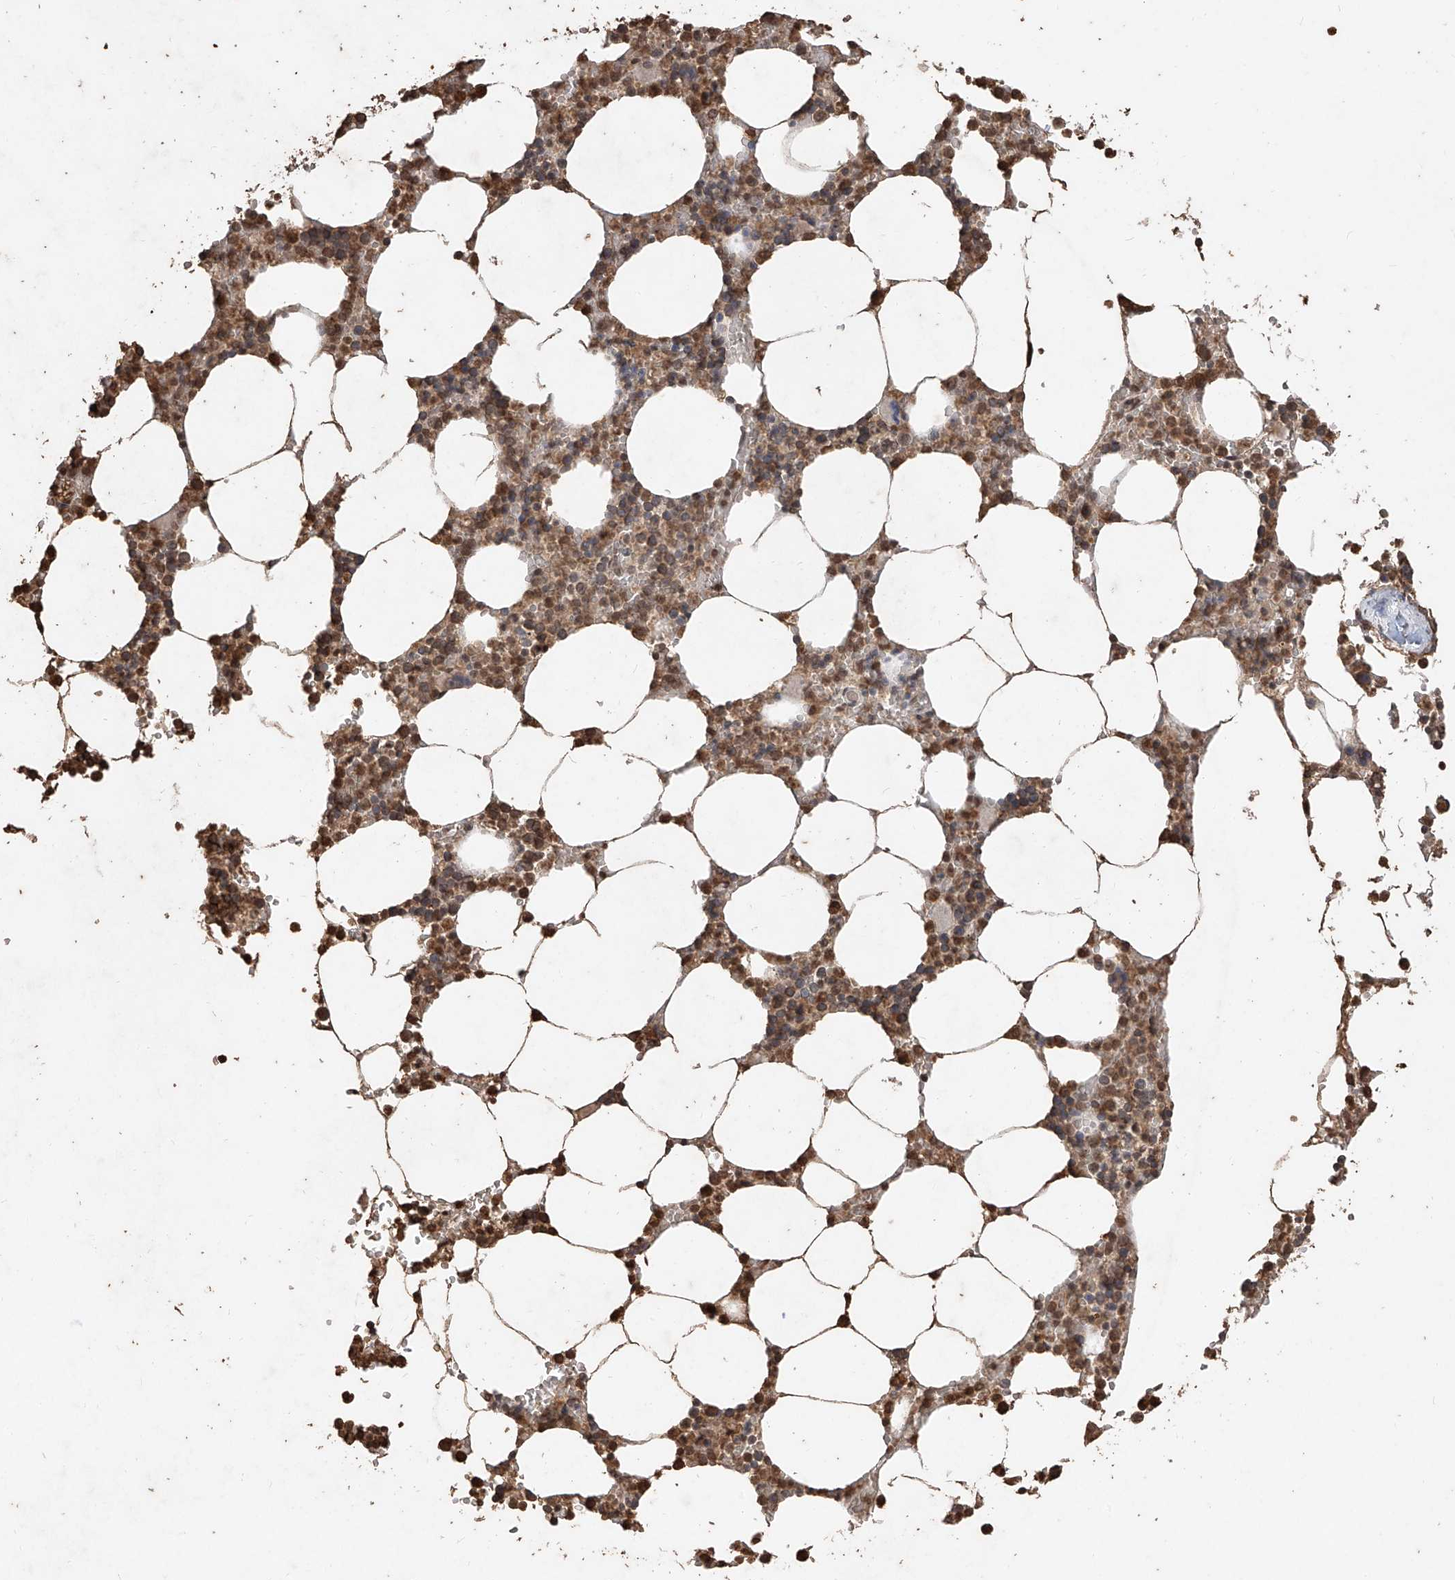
{"staining": {"intensity": "moderate", "quantity": ">75%", "location": "cytoplasmic/membranous,nuclear"}, "tissue": "bone marrow", "cell_type": "Hematopoietic cells", "image_type": "normal", "snomed": [{"axis": "morphology", "description": "Normal tissue, NOS"}, {"axis": "topography", "description": "Bone marrow"}], "caption": "Immunohistochemical staining of normal human bone marrow exhibits >75% levels of moderate cytoplasmic/membranous,nuclear protein positivity in about >75% of hematopoietic cells. Using DAB (3,3'-diaminobenzidine) (brown) and hematoxylin (blue) stains, captured at high magnification using brightfield microscopy.", "gene": "ELOVL1", "patient": {"sex": "male", "age": 70}}